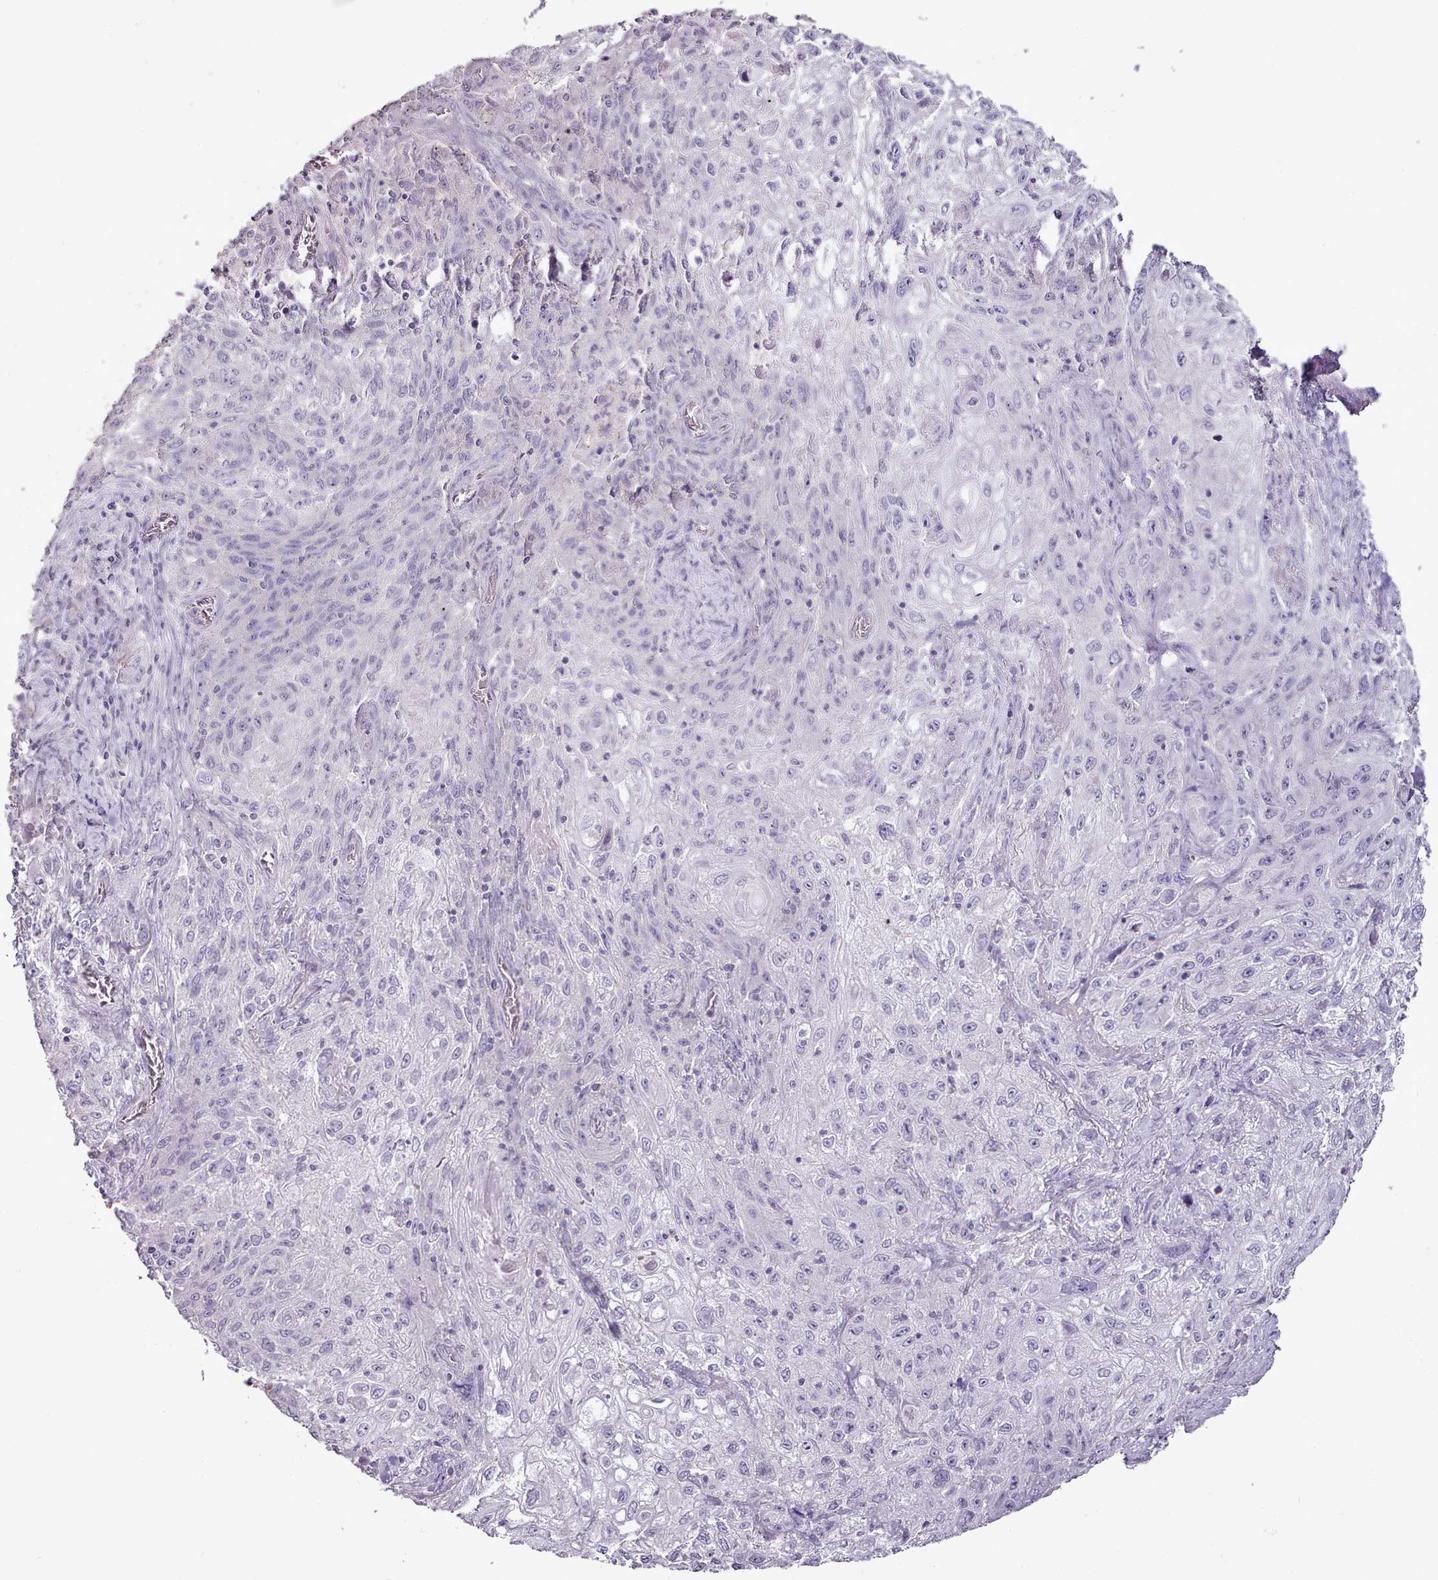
{"staining": {"intensity": "negative", "quantity": "none", "location": "none"}, "tissue": "lung cancer", "cell_type": "Tumor cells", "image_type": "cancer", "snomed": [{"axis": "morphology", "description": "Squamous cell carcinoma, NOS"}, {"axis": "topography", "description": "Lung"}], "caption": "Human lung cancer stained for a protein using immunohistochemistry exhibits no positivity in tumor cells.", "gene": "BLOC1S2", "patient": {"sex": "female", "age": 69}}